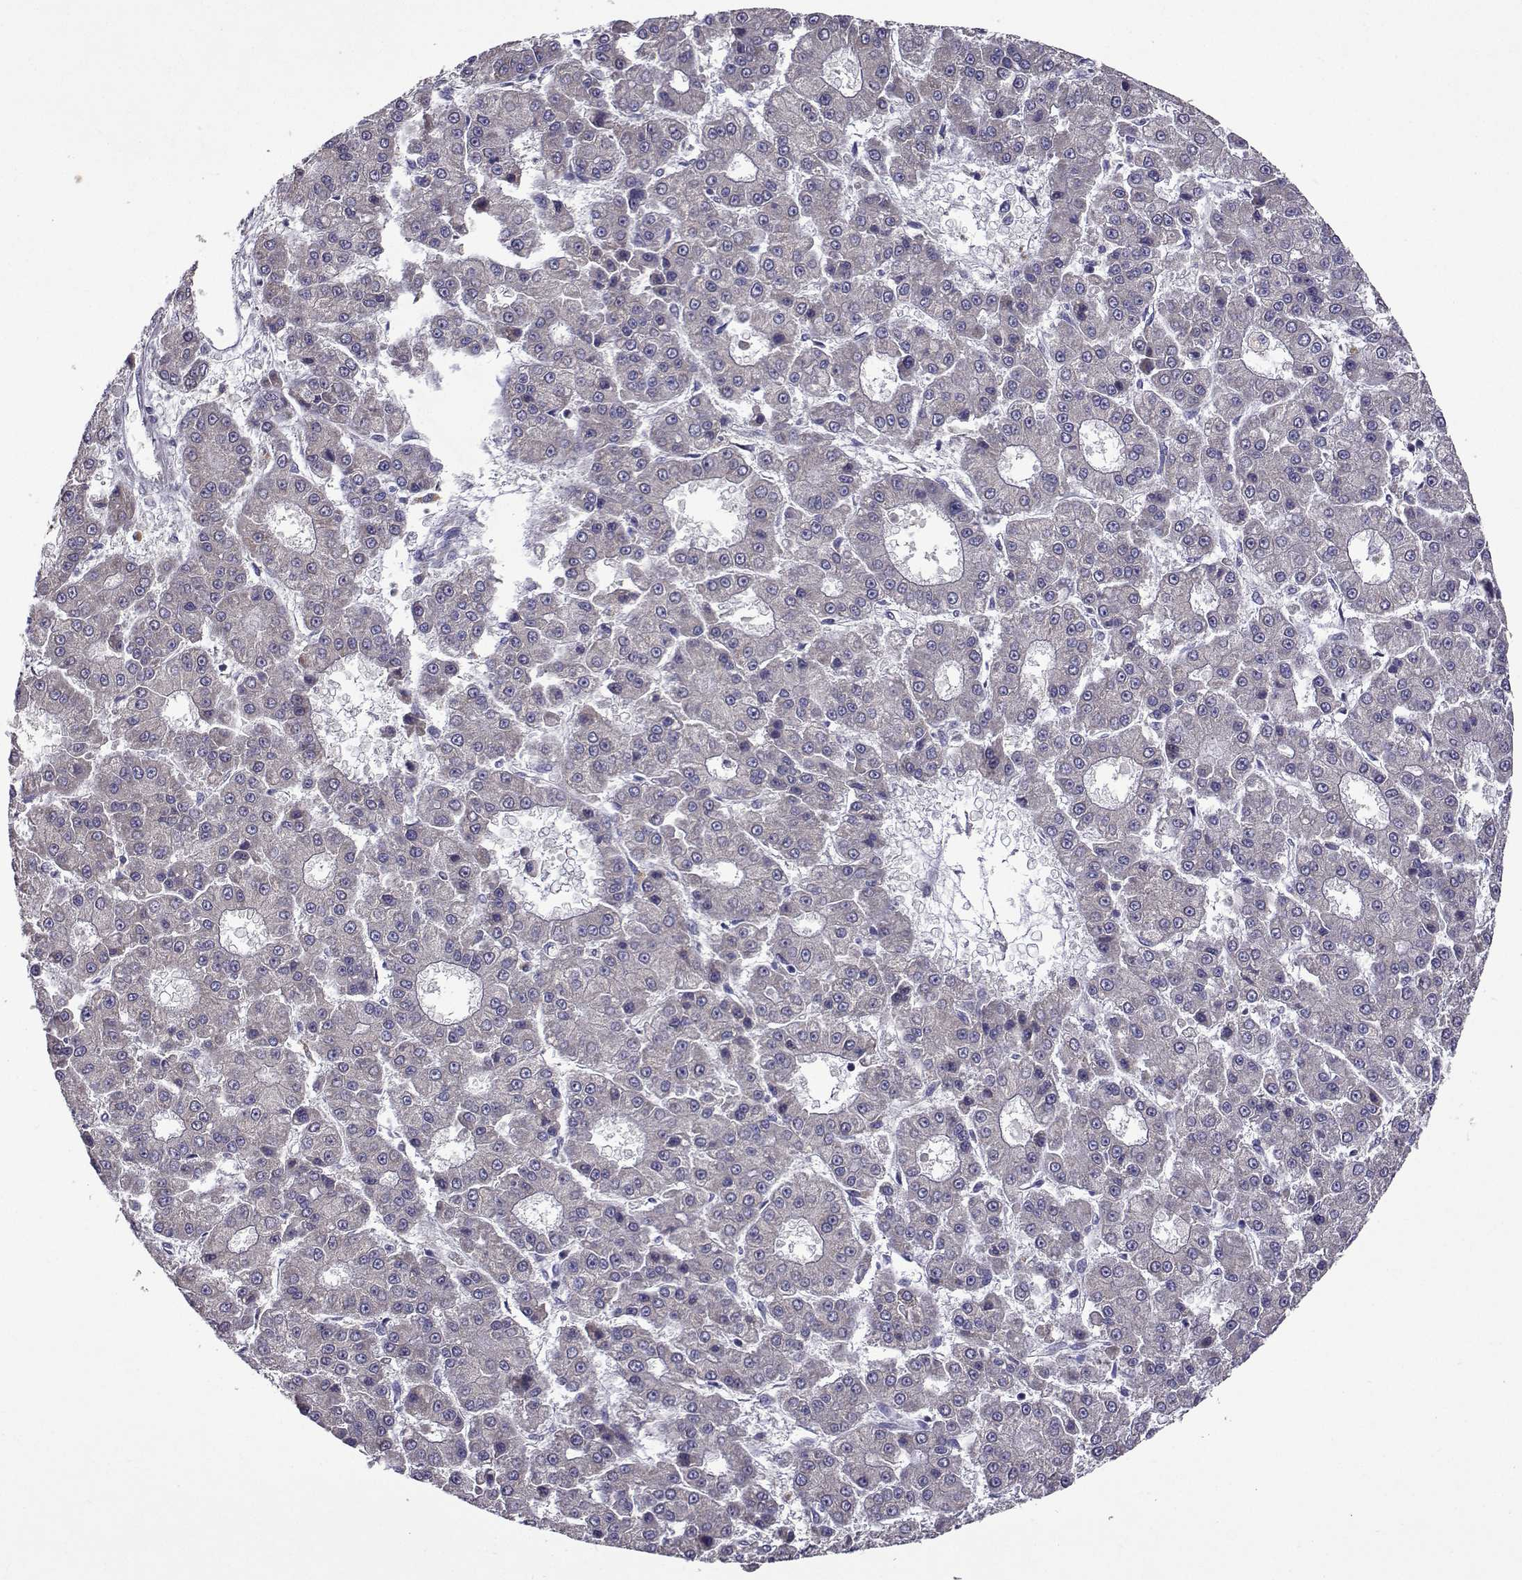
{"staining": {"intensity": "negative", "quantity": "none", "location": "none"}, "tissue": "liver cancer", "cell_type": "Tumor cells", "image_type": "cancer", "snomed": [{"axis": "morphology", "description": "Carcinoma, Hepatocellular, NOS"}, {"axis": "topography", "description": "Liver"}], "caption": "A high-resolution image shows immunohistochemistry (IHC) staining of liver hepatocellular carcinoma, which exhibits no significant positivity in tumor cells. (DAB immunohistochemistry with hematoxylin counter stain).", "gene": "TARBP2", "patient": {"sex": "male", "age": 70}}